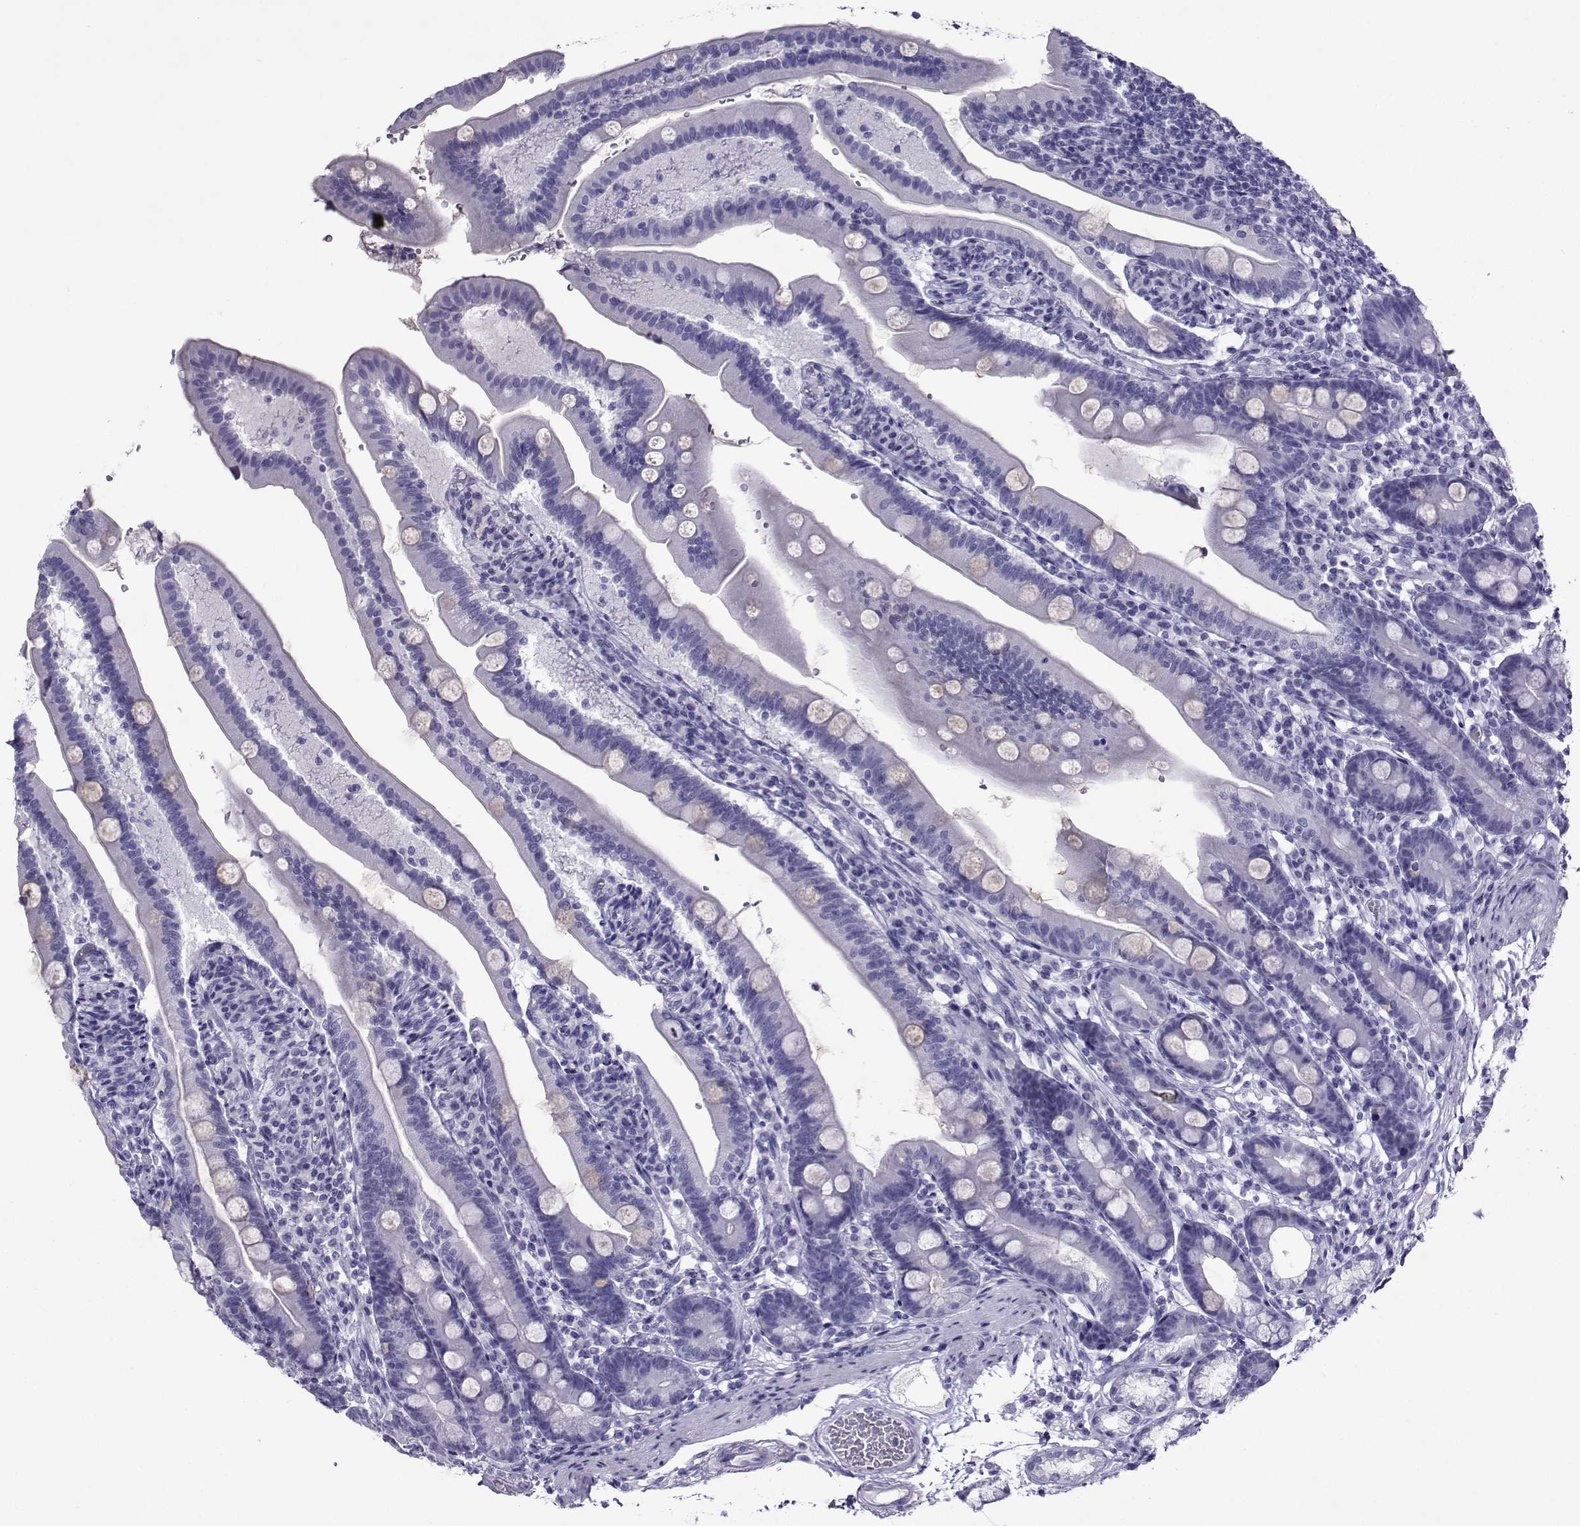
{"staining": {"intensity": "negative", "quantity": "none", "location": "none"}, "tissue": "duodenum", "cell_type": "Glandular cells", "image_type": "normal", "snomed": [{"axis": "morphology", "description": "Normal tissue, NOS"}, {"axis": "topography", "description": "Duodenum"}], "caption": "Histopathology image shows no significant protein positivity in glandular cells of benign duodenum.", "gene": "CRYBB1", "patient": {"sex": "female", "age": 67}}